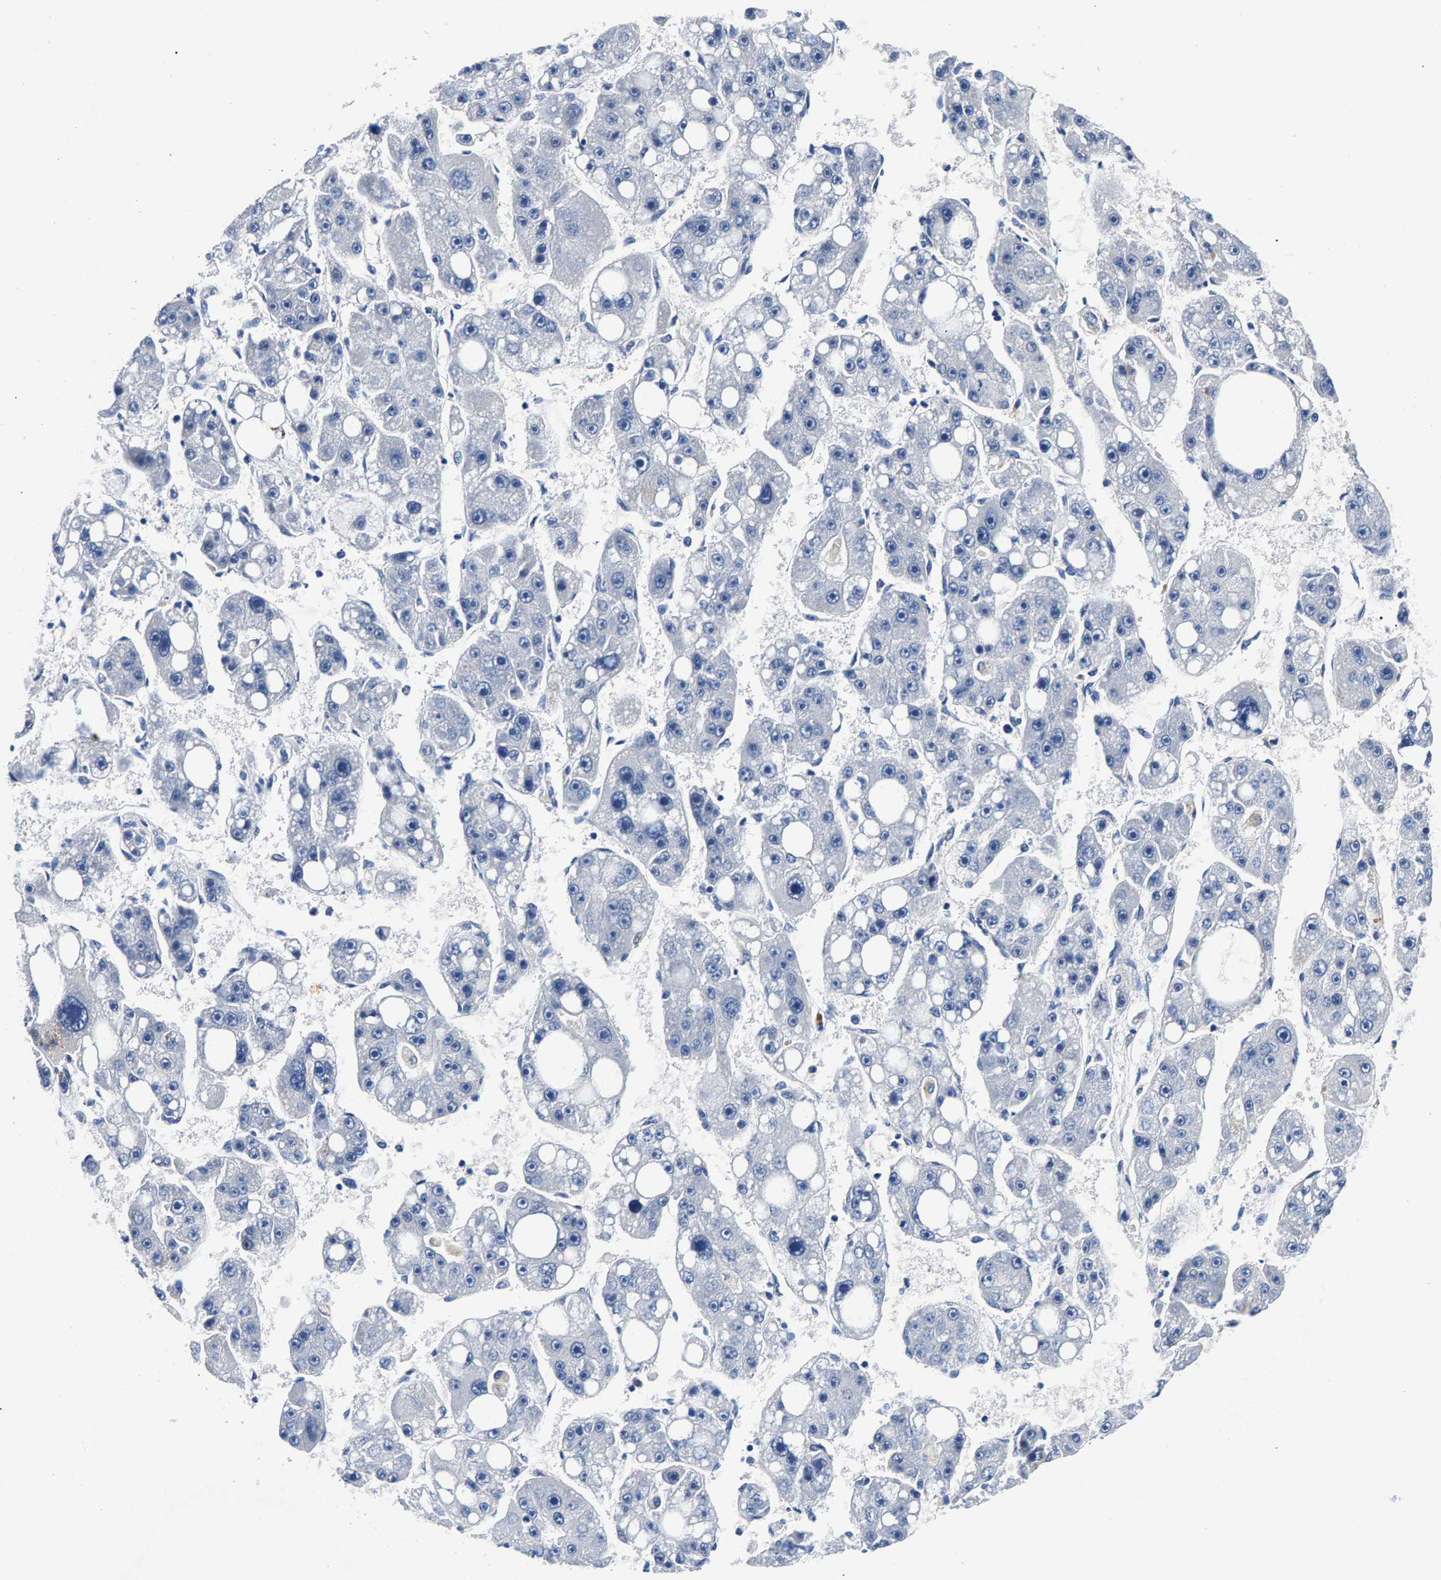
{"staining": {"intensity": "negative", "quantity": "none", "location": "none"}, "tissue": "liver cancer", "cell_type": "Tumor cells", "image_type": "cancer", "snomed": [{"axis": "morphology", "description": "Carcinoma, Hepatocellular, NOS"}, {"axis": "topography", "description": "Liver"}], "caption": "Immunohistochemical staining of human hepatocellular carcinoma (liver) reveals no significant expression in tumor cells.", "gene": "P2RY4", "patient": {"sex": "female", "age": 61}}